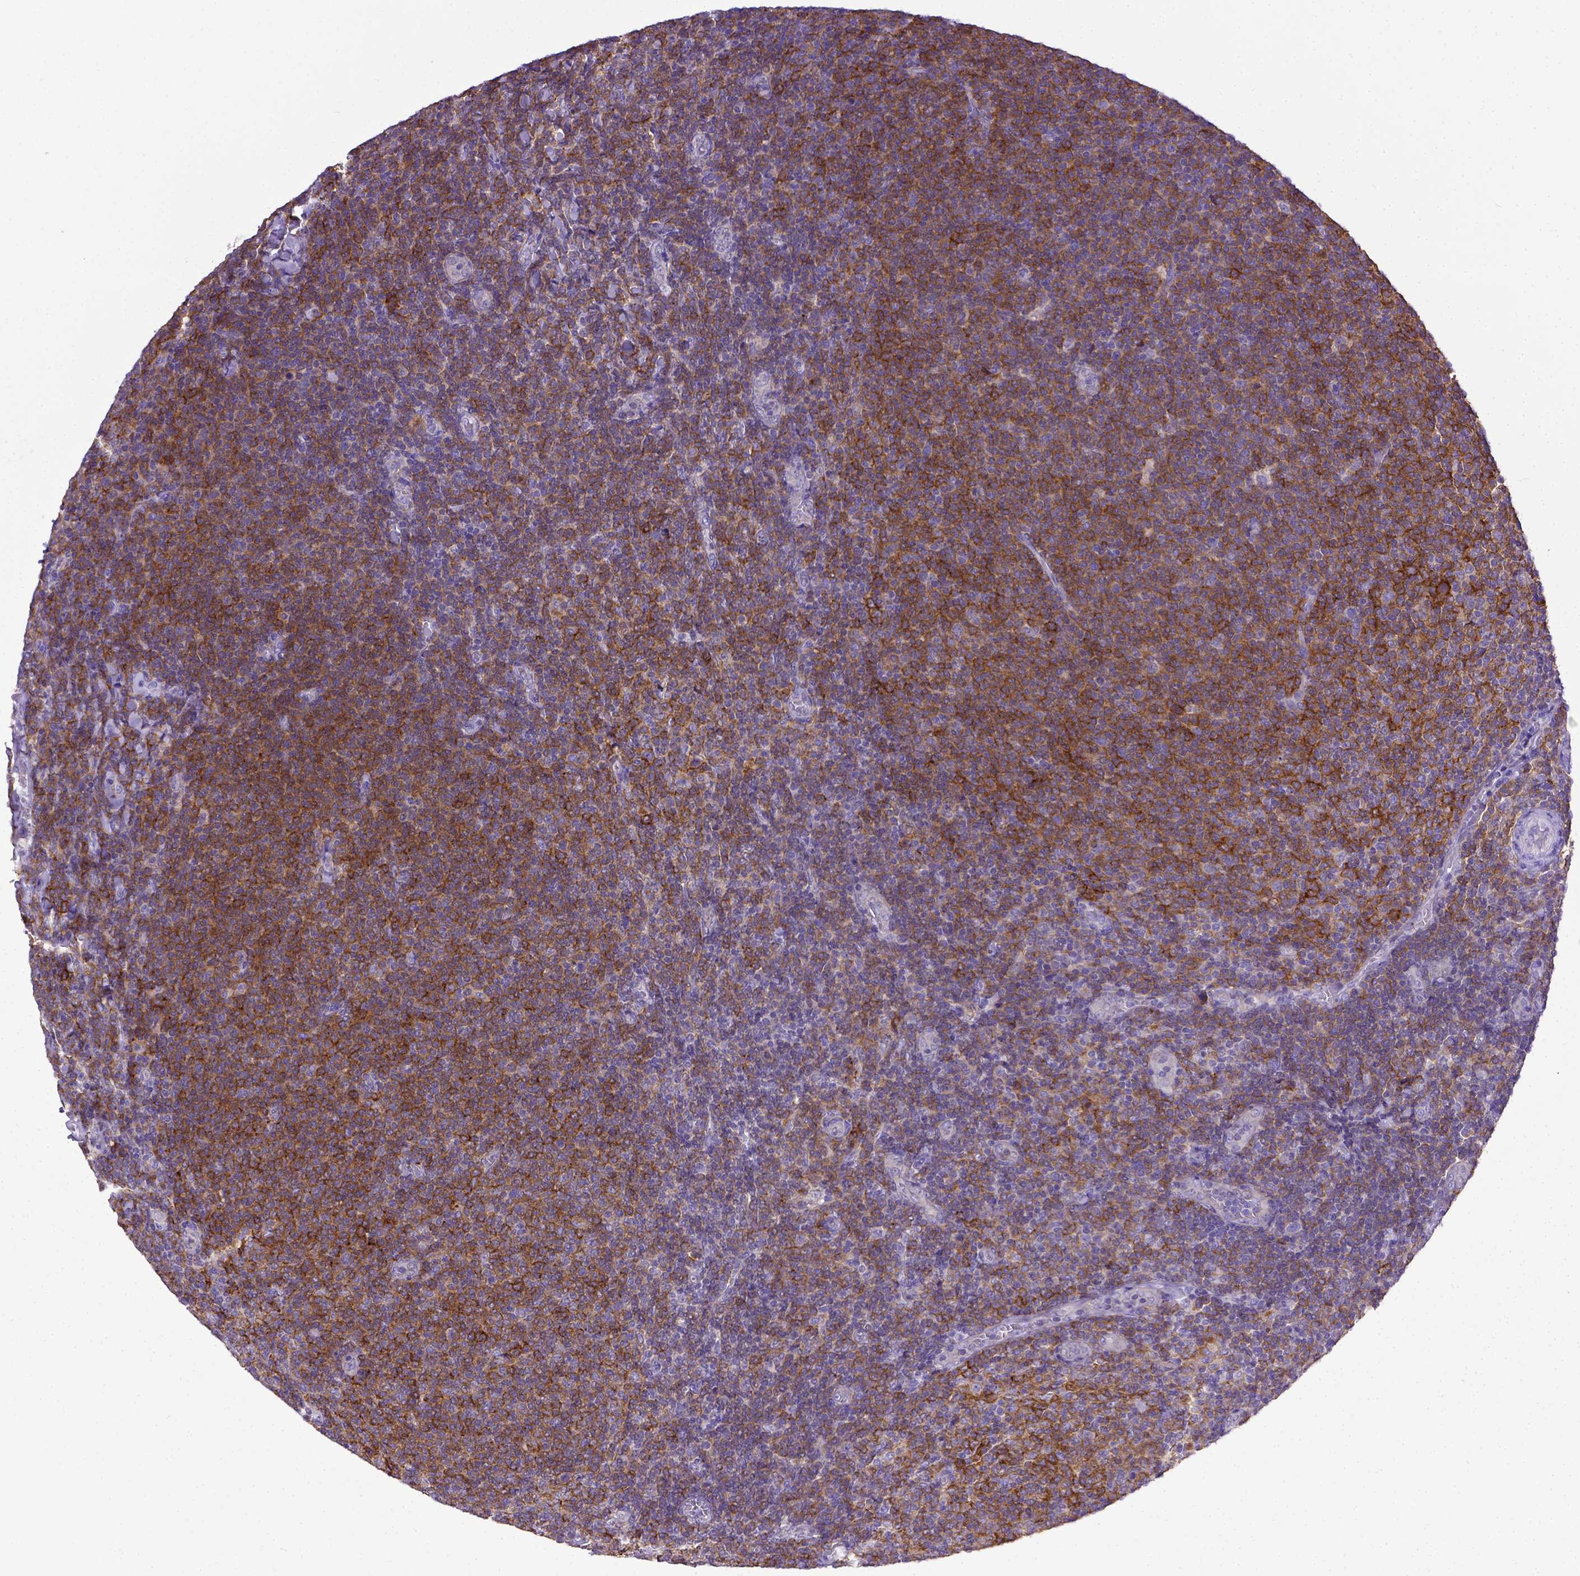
{"staining": {"intensity": "moderate", "quantity": "25%-75%", "location": "cytoplasmic/membranous"}, "tissue": "lymphoma", "cell_type": "Tumor cells", "image_type": "cancer", "snomed": [{"axis": "morphology", "description": "Malignant lymphoma, non-Hodgkin's type, Low grade"}, {"axis": "topography", "description": "Lymph node"}], "caption": "Lymphoma tissue displays moderate cytoplasmic/membranous positivity in about 25%-75% of tumor cells, visualized by immunohistochemistry.", "gene": "CD40", "patient": {"sex": "male", "age": 52}}